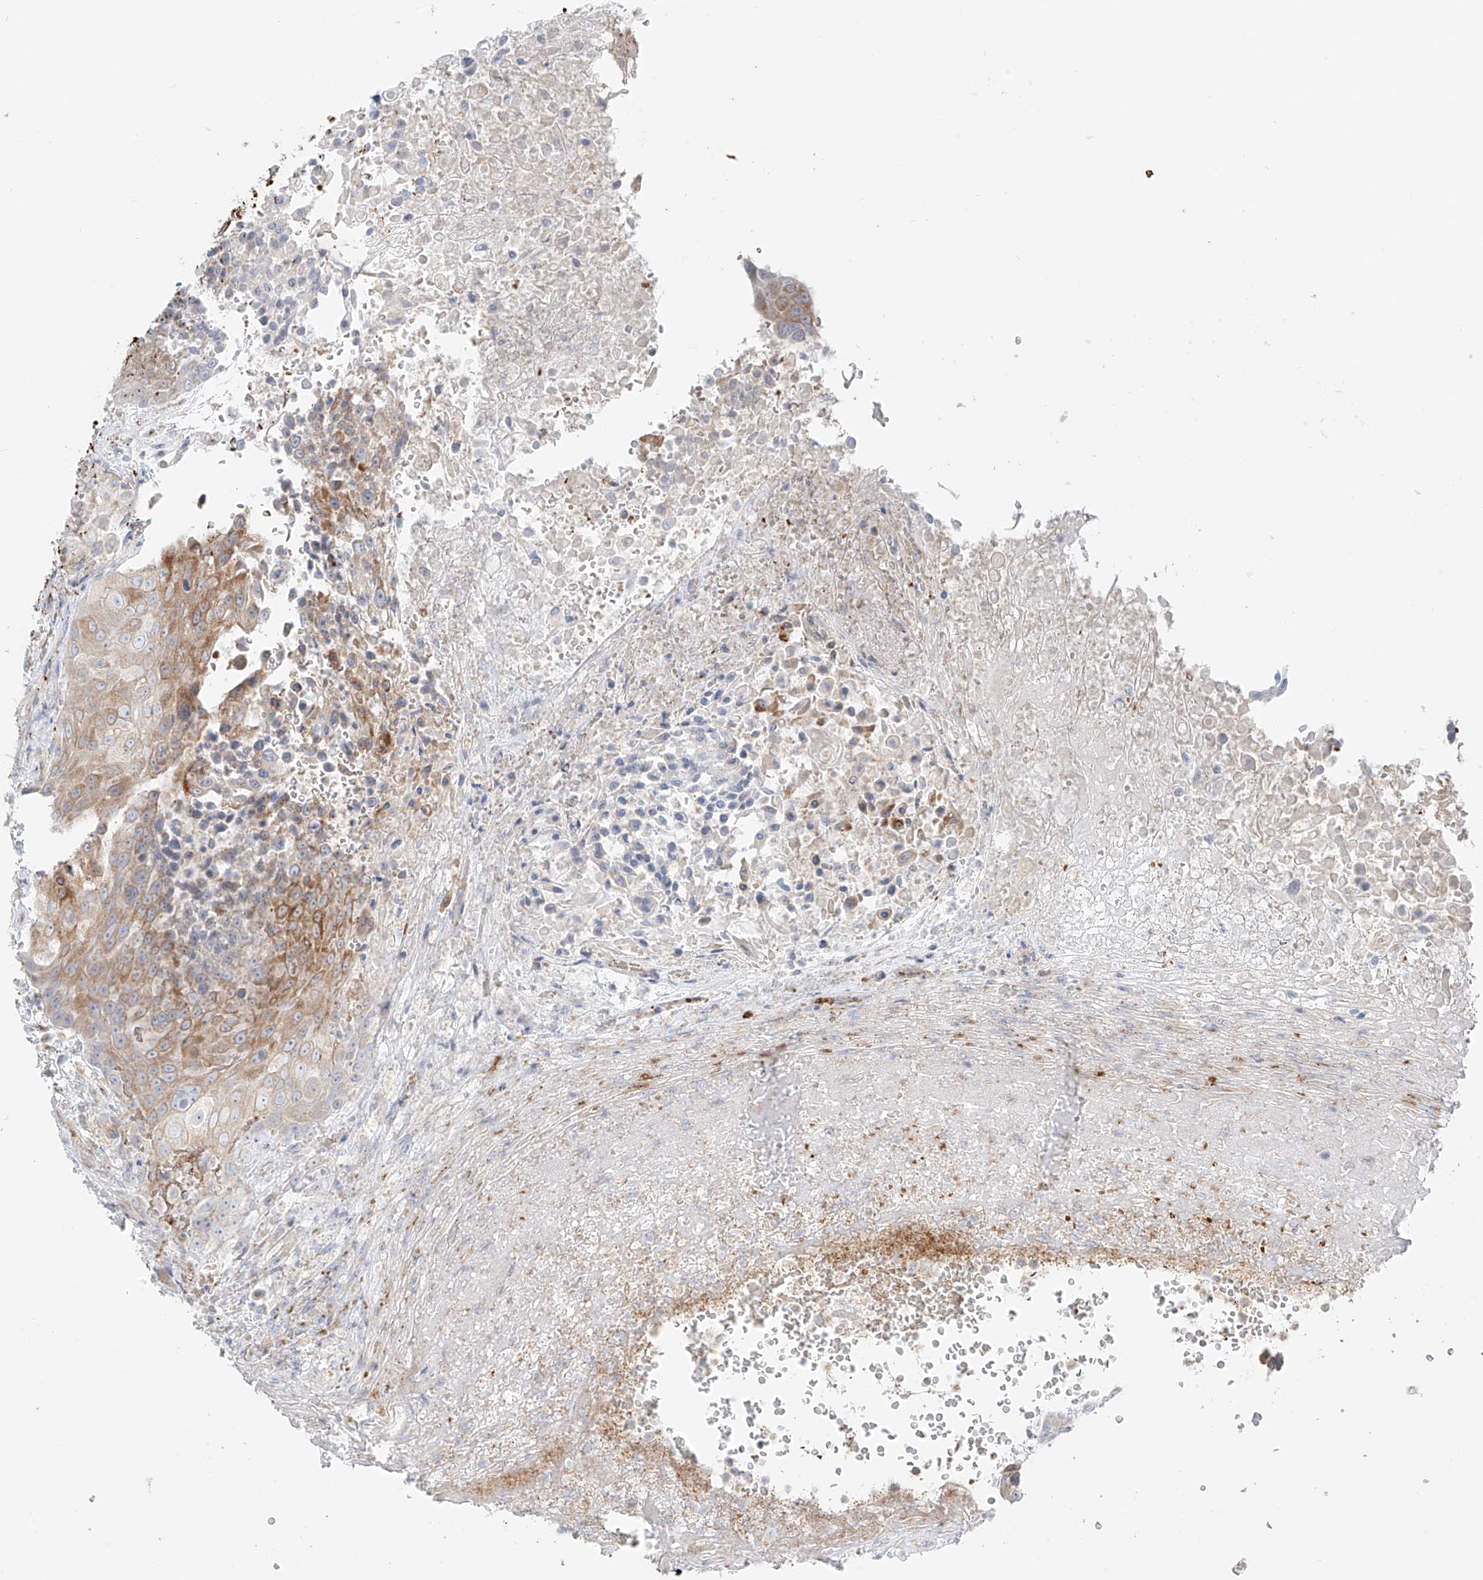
{"staining": {"intensity": "moderate", "quantity": "25%-75%", "location": "cytoplasmic/membranous"}, "tissue": "urothelial cancer", "cell_type": "Tumor cells", "image_type": "cancer", "snomed": [{"axis": "morphology", "description": "Urothelial carcinoma, High grade"}, {"axis": "topography", "description": "Urinary bladder"}], "caption": "IHC of high-grade urothelial carcinoma displays medium levels of moderate cytoplasmic/membranous positivity in about 25%-75% of tumor cells. The staining was performed using DAB, with brown indicating positive protein expression. Nuclei are stained blue with hematoxylin.", "gene": "EIPR1", "patient": {"sex": "female", "age": 63}}